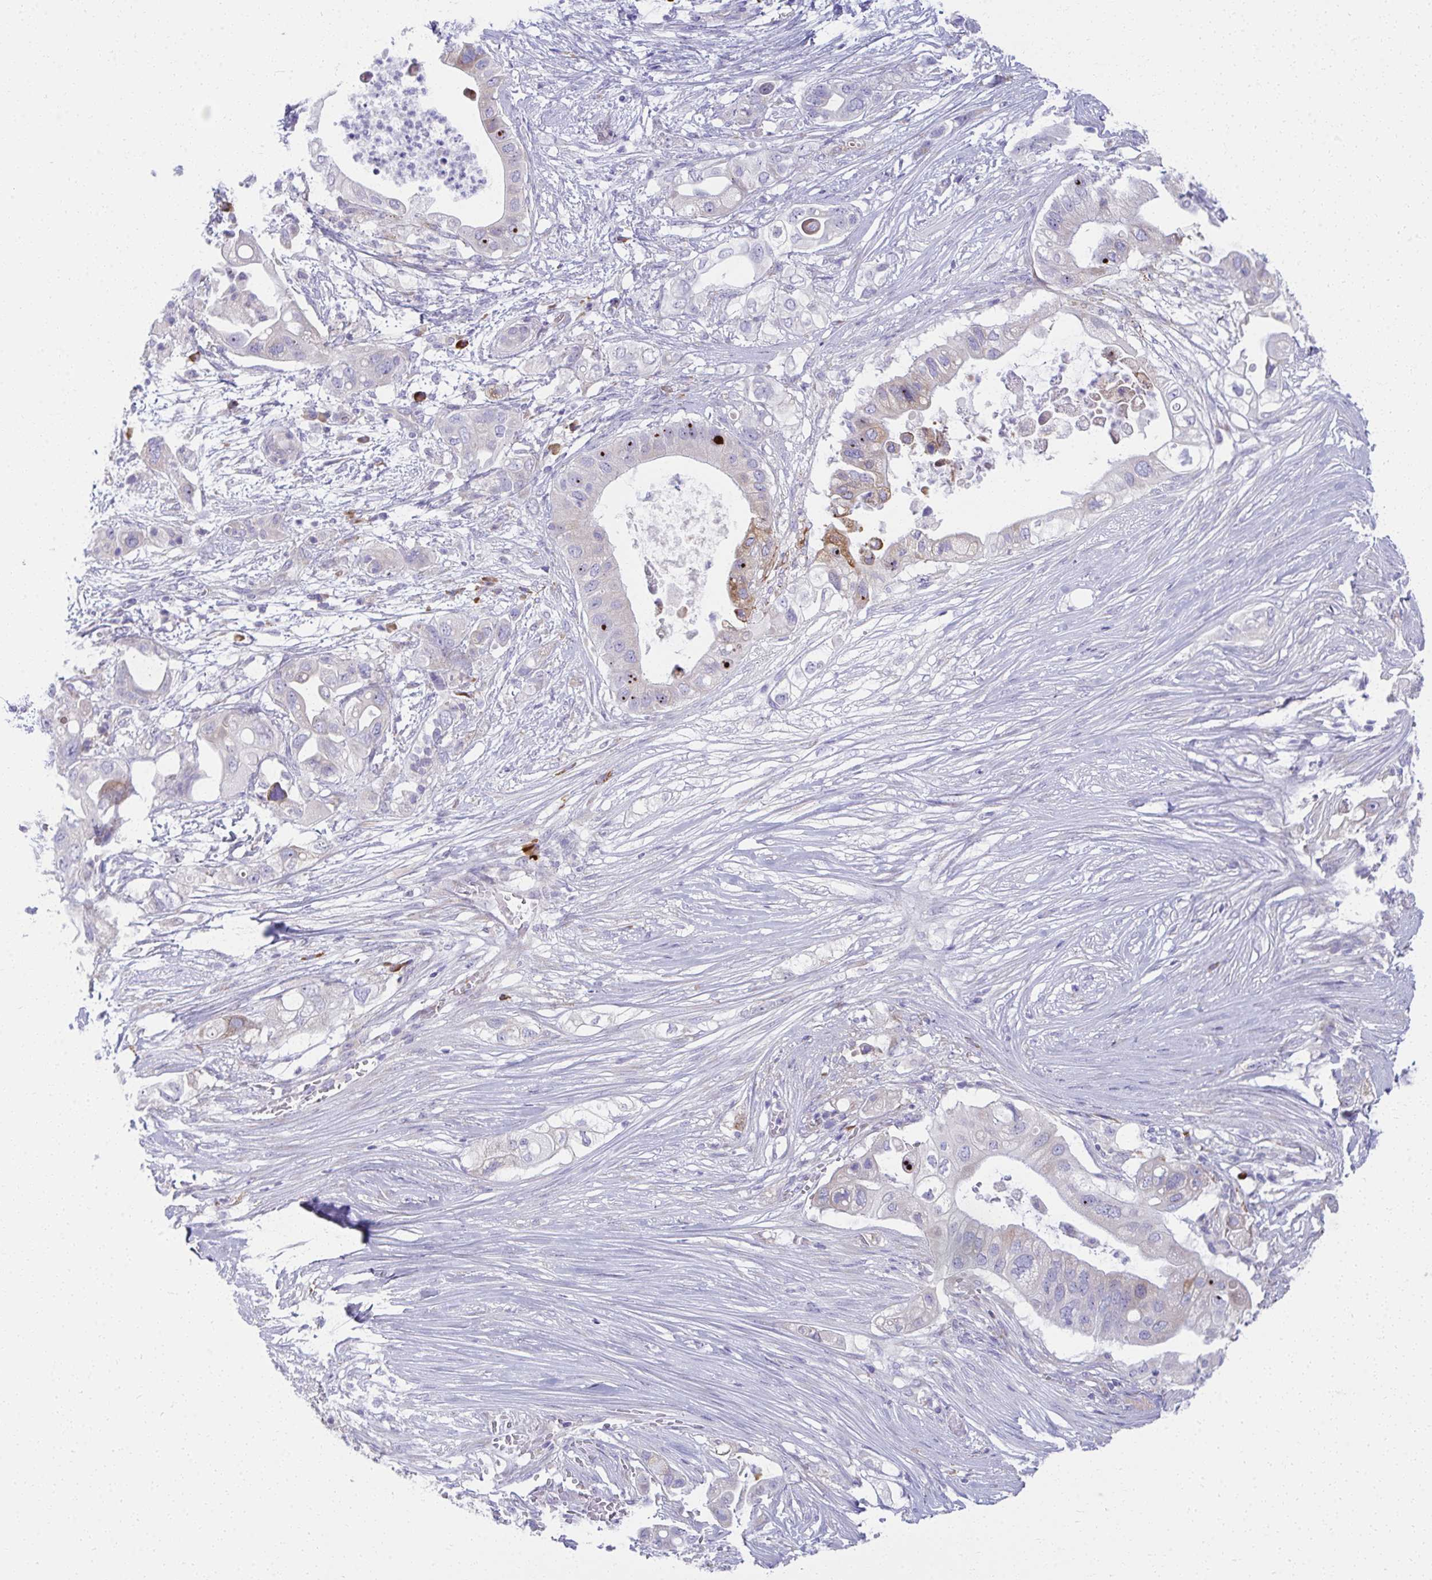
{"staining": {"intensity": "moderate", "quantity": "<25%", "location": "cytoplasmic/membranous"}, "tissue": "pancreatic cancer", "cell_type": "Tumor cells", "image_type": "cancer", "snomed": [{"axis": "morphology", "description": "Adenocarcinoma, NOS"}, {"axis": "topography", "description": "Pancreas"}], "caption": "Immunohistochemical staining of pancreatic cancer exhibits low levels of moderate cytoplasmic/membranous expression in approximately <25% of tumor cells. (DAB (3,3'-diaminobenzidine) IHC with brightfield microscopy, high magnification).", "gene": "FASLG", "patient": {"sex": "female", "age": 72}}